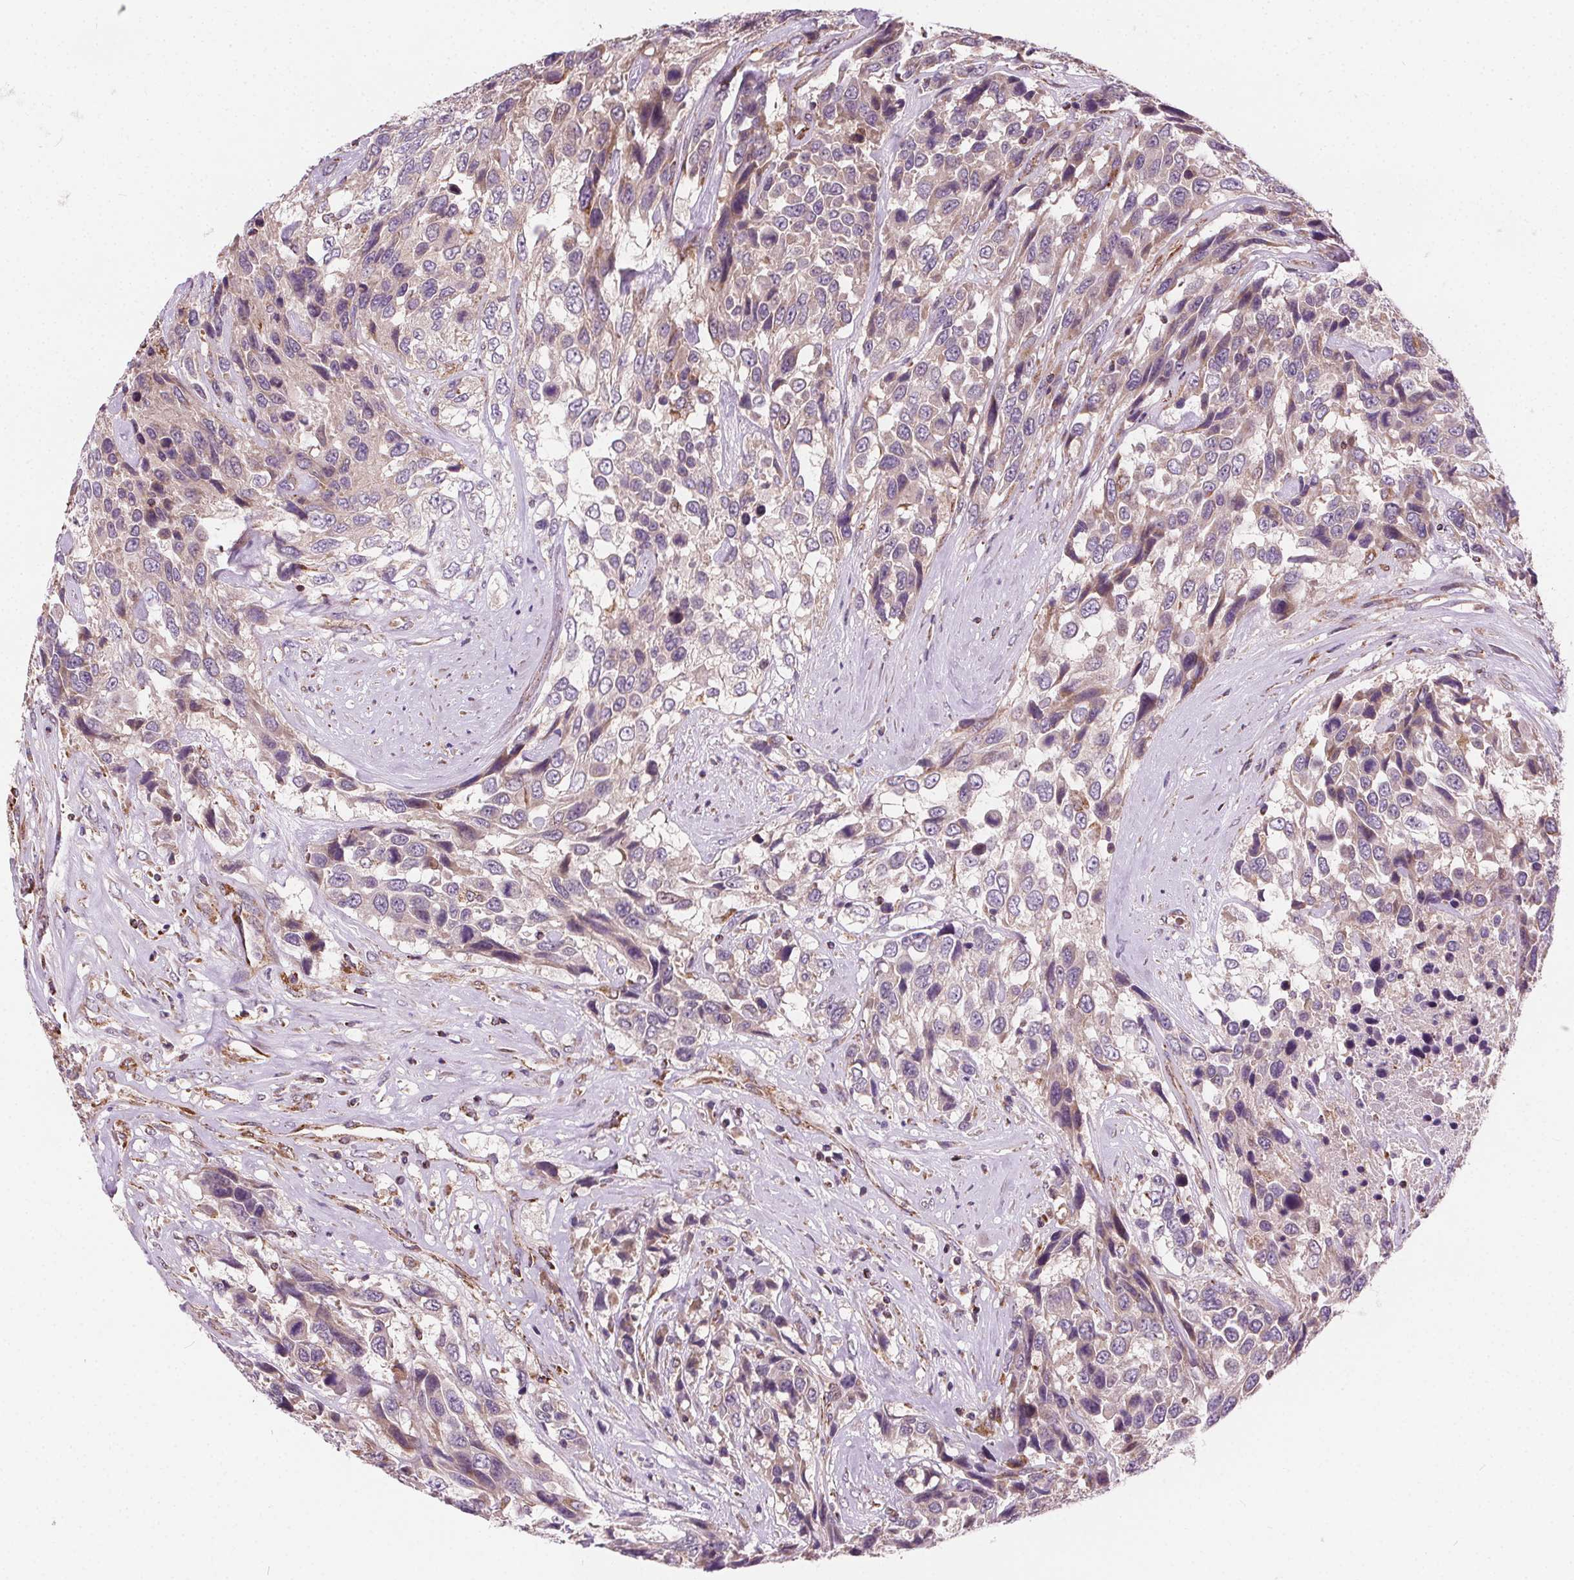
{"staining": {"intensity": "moderate", "quantity": "<25%", "location": "cytoplasmic/membranous"}, "tissue": "urothelial cancer", "cell_type": "Tumor cells", "image_type": "cancer", "snomed": [{"axis": "morphology", "description": "Urothelial carcinoma, High grade"}, {"axis": "topography", "description": "Urinary bladder"}], "caption": "IHC staining of urothelial cancer, which displays low levels of moderate cytoplasmic/membranous expression in about <25% of tumor cells indicating moderate cytoplasmic/membranous protein positivity. The staining was performed using DAB (brown) for protein detection and nuclei were counterstained in hematoxylin (blue).", "gene": "GOLT1B", "patient": {"sex": "female", "age": 70}}